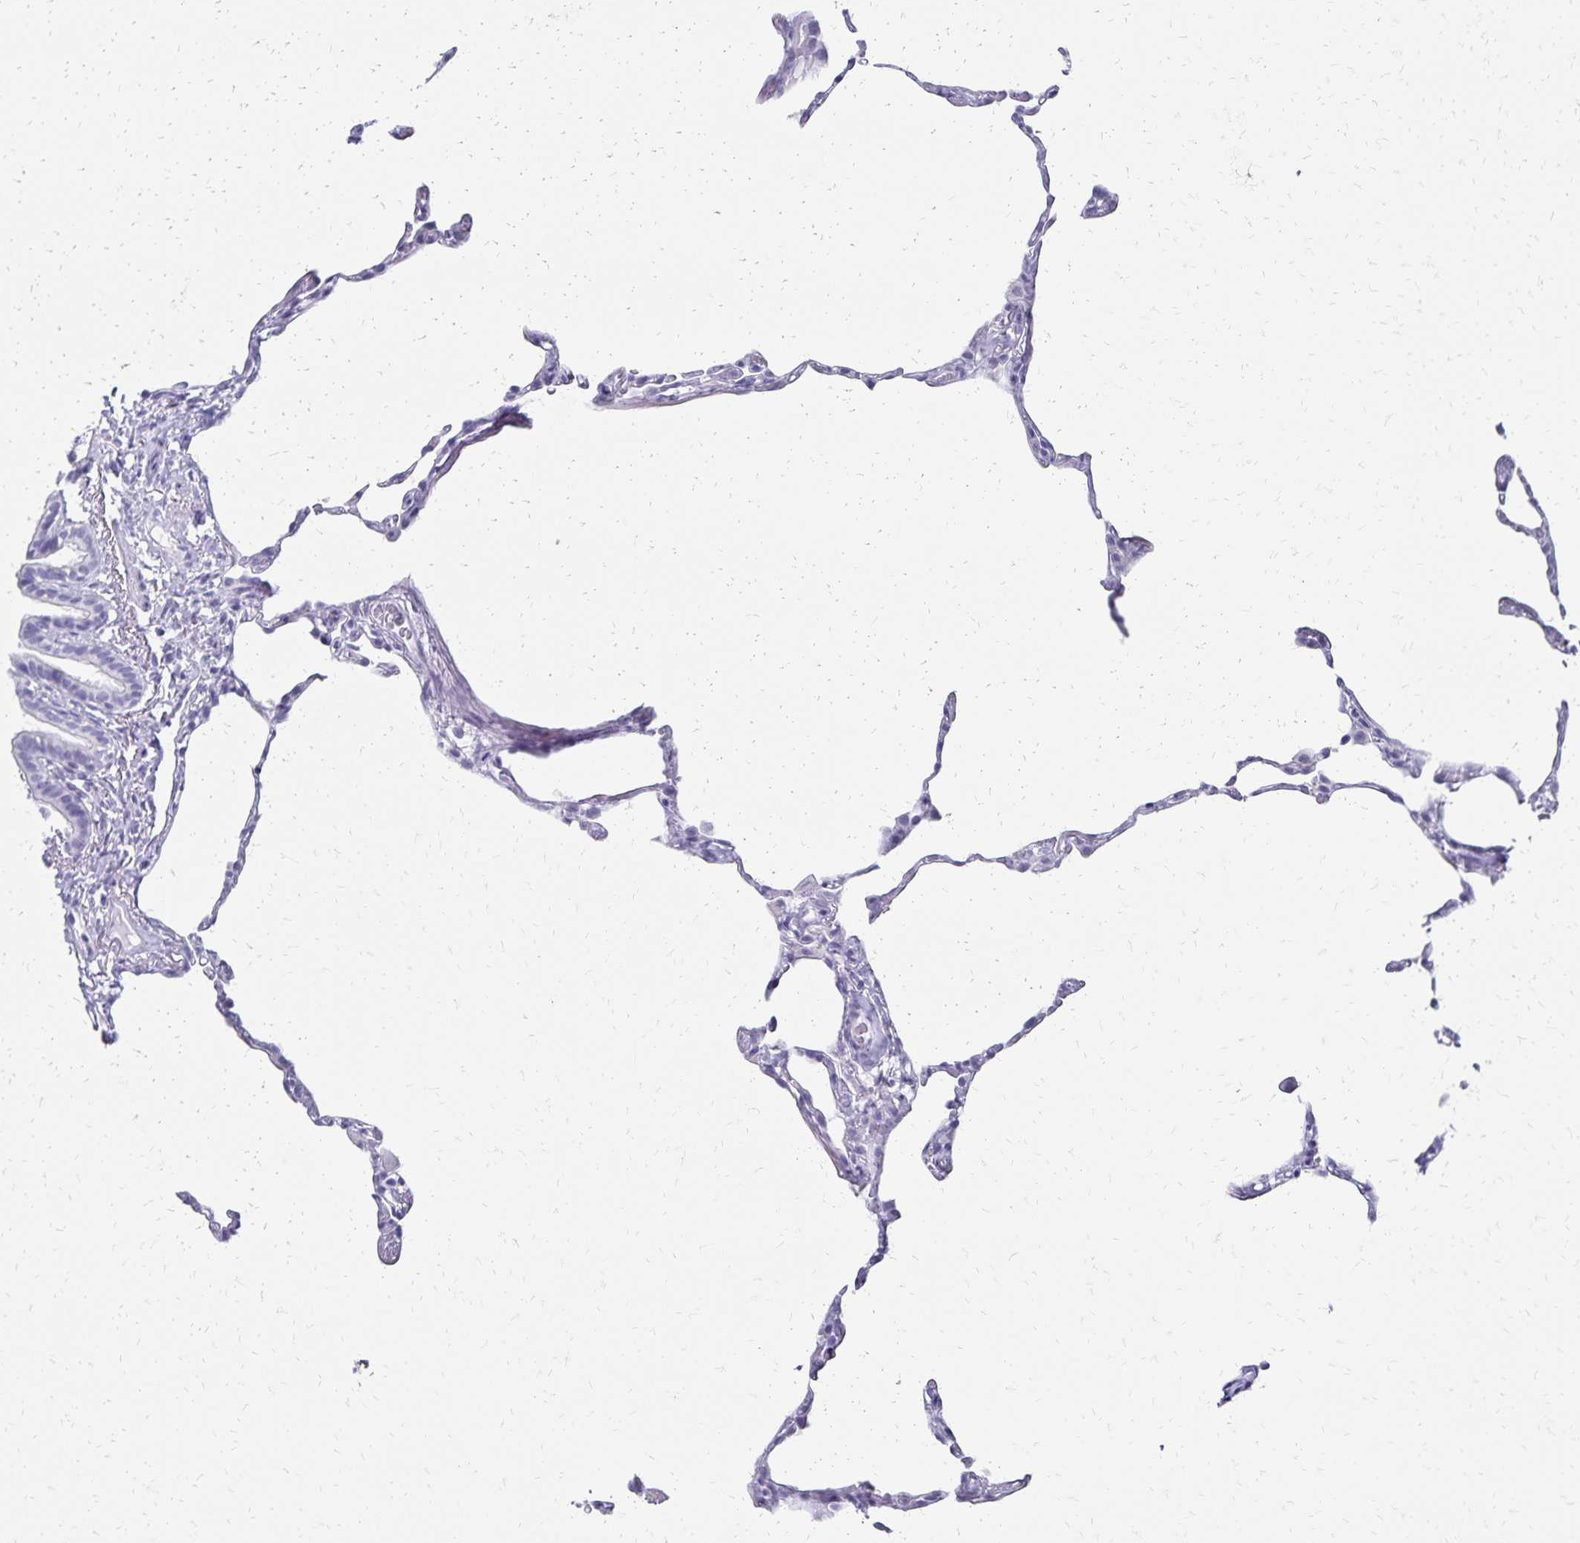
{"staining": {"intensity": "negative", "quantity": "none", "location": "none"}, "tissue": "lung", "cell_type": "Alveolar cells", "image_type": "normal", "snomed": [{"axis": "morphology", "description": "Normal tissue, NOS"}, {"axis": "topography", "description": "Lung"}], "caption": "Immunohistochemistry of unremarkable lung reveals no staining in alveolar cells. The staining was performed using DAB (3,3'-diaminobenzidine) to visualize the protein expression in brown, while the nuclei were stained in blue with hematoxylin (Magnification: 20x).", "gene": "GIP", "patient": {"sex": "female", "age": 57}}